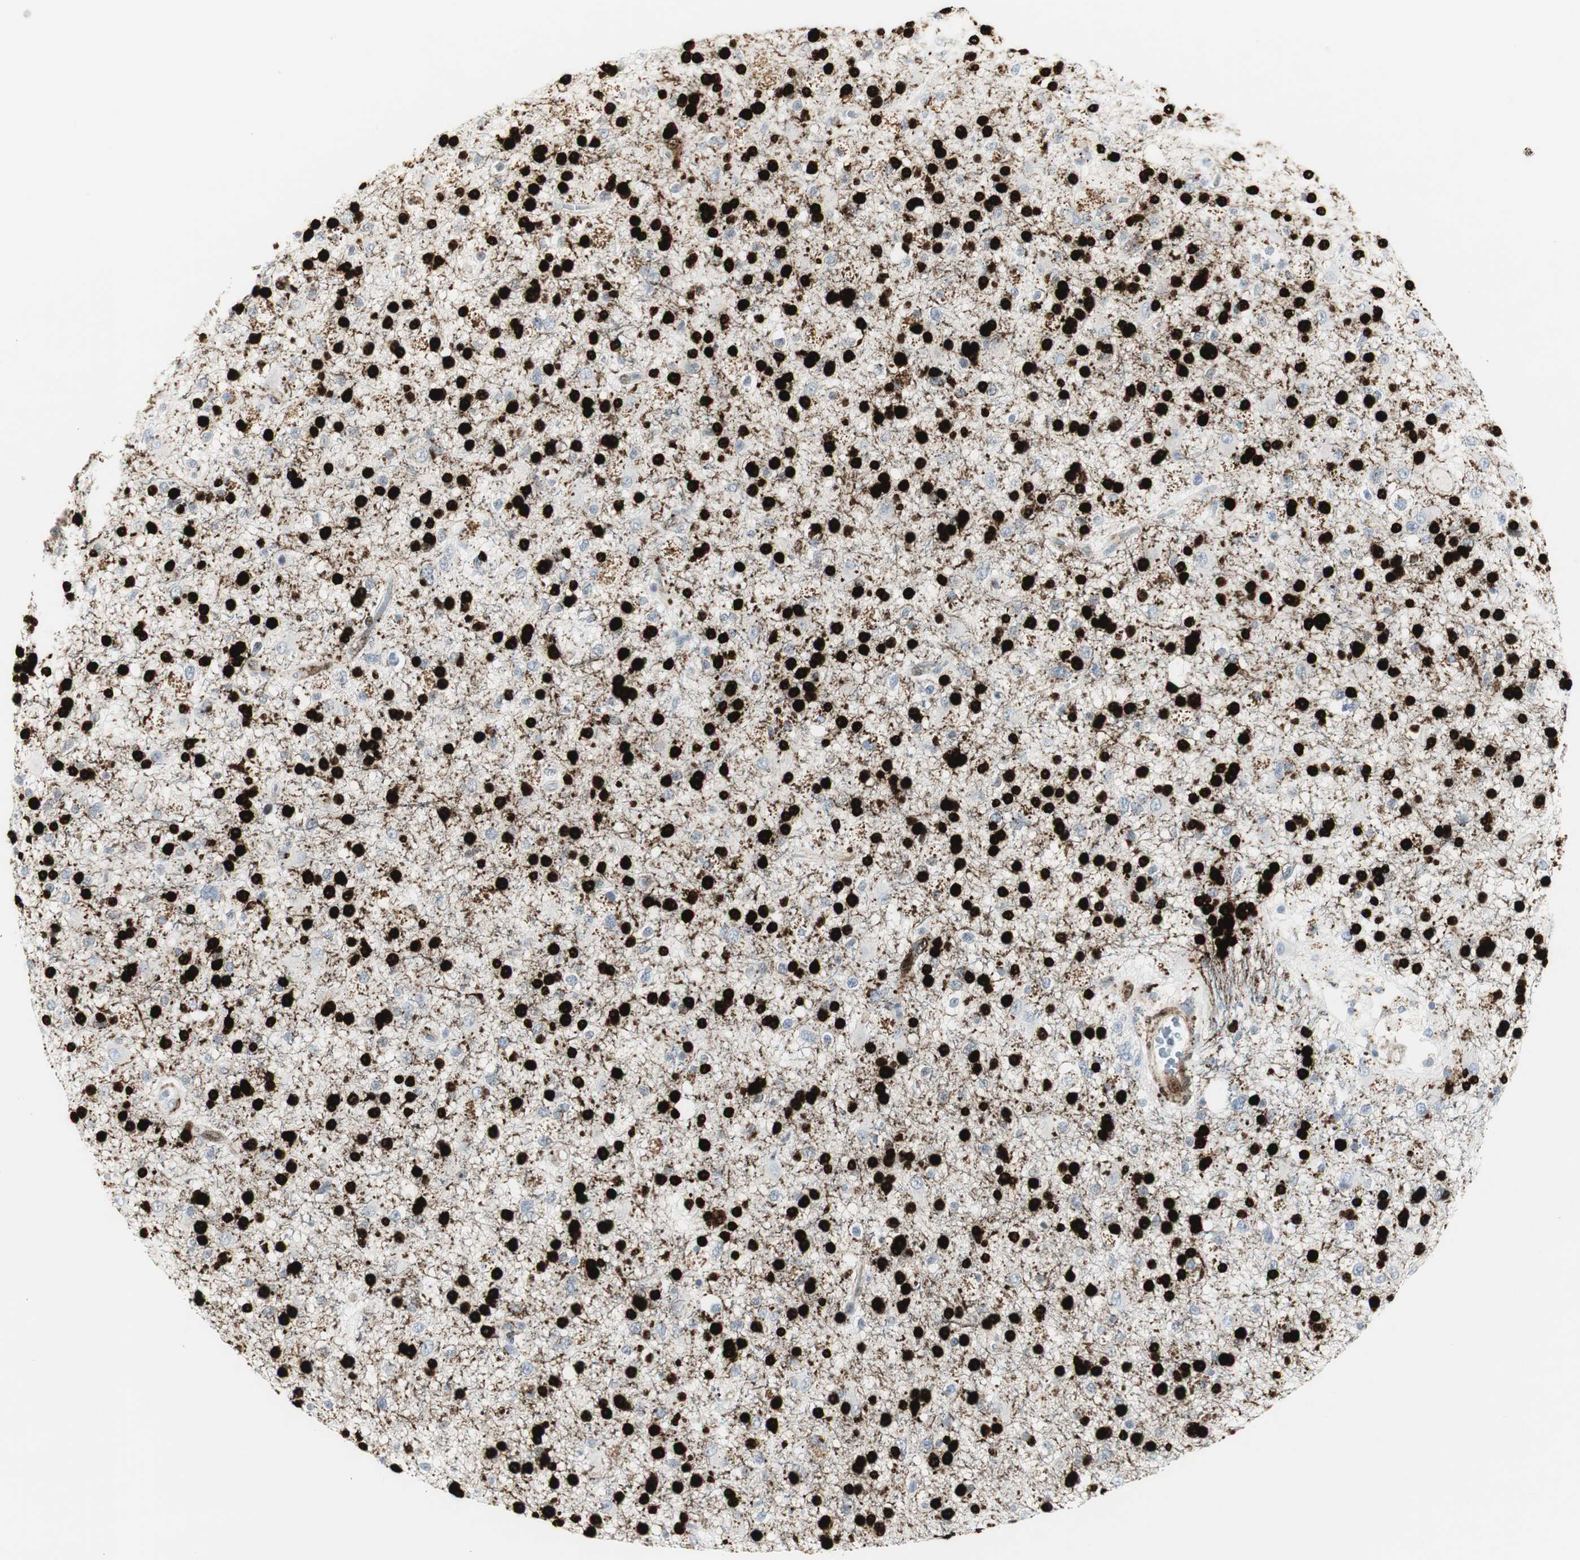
{"staining": {"intensity": "strong", "quantity": "25%-75%", "location": "cytoplasmic/membranous,nuclear"}, "tissue": "glioma", "cell_type": "Tumor cells", "image_type": "cancer", "snomed": [{"axis": "morphology", "description": "Glioma, malignant, High grade"}, {"axis": "topography", "description": "Brain"}], "caption": "Immunohistochemical staining of human glioma exhibits high levels of strong cytoplasmic/membranous and nuclear positivity in about 25%-75% of tumor cells.", "gene": "PPP1R14A", "patient": {"sex": "male", "age": 33}}